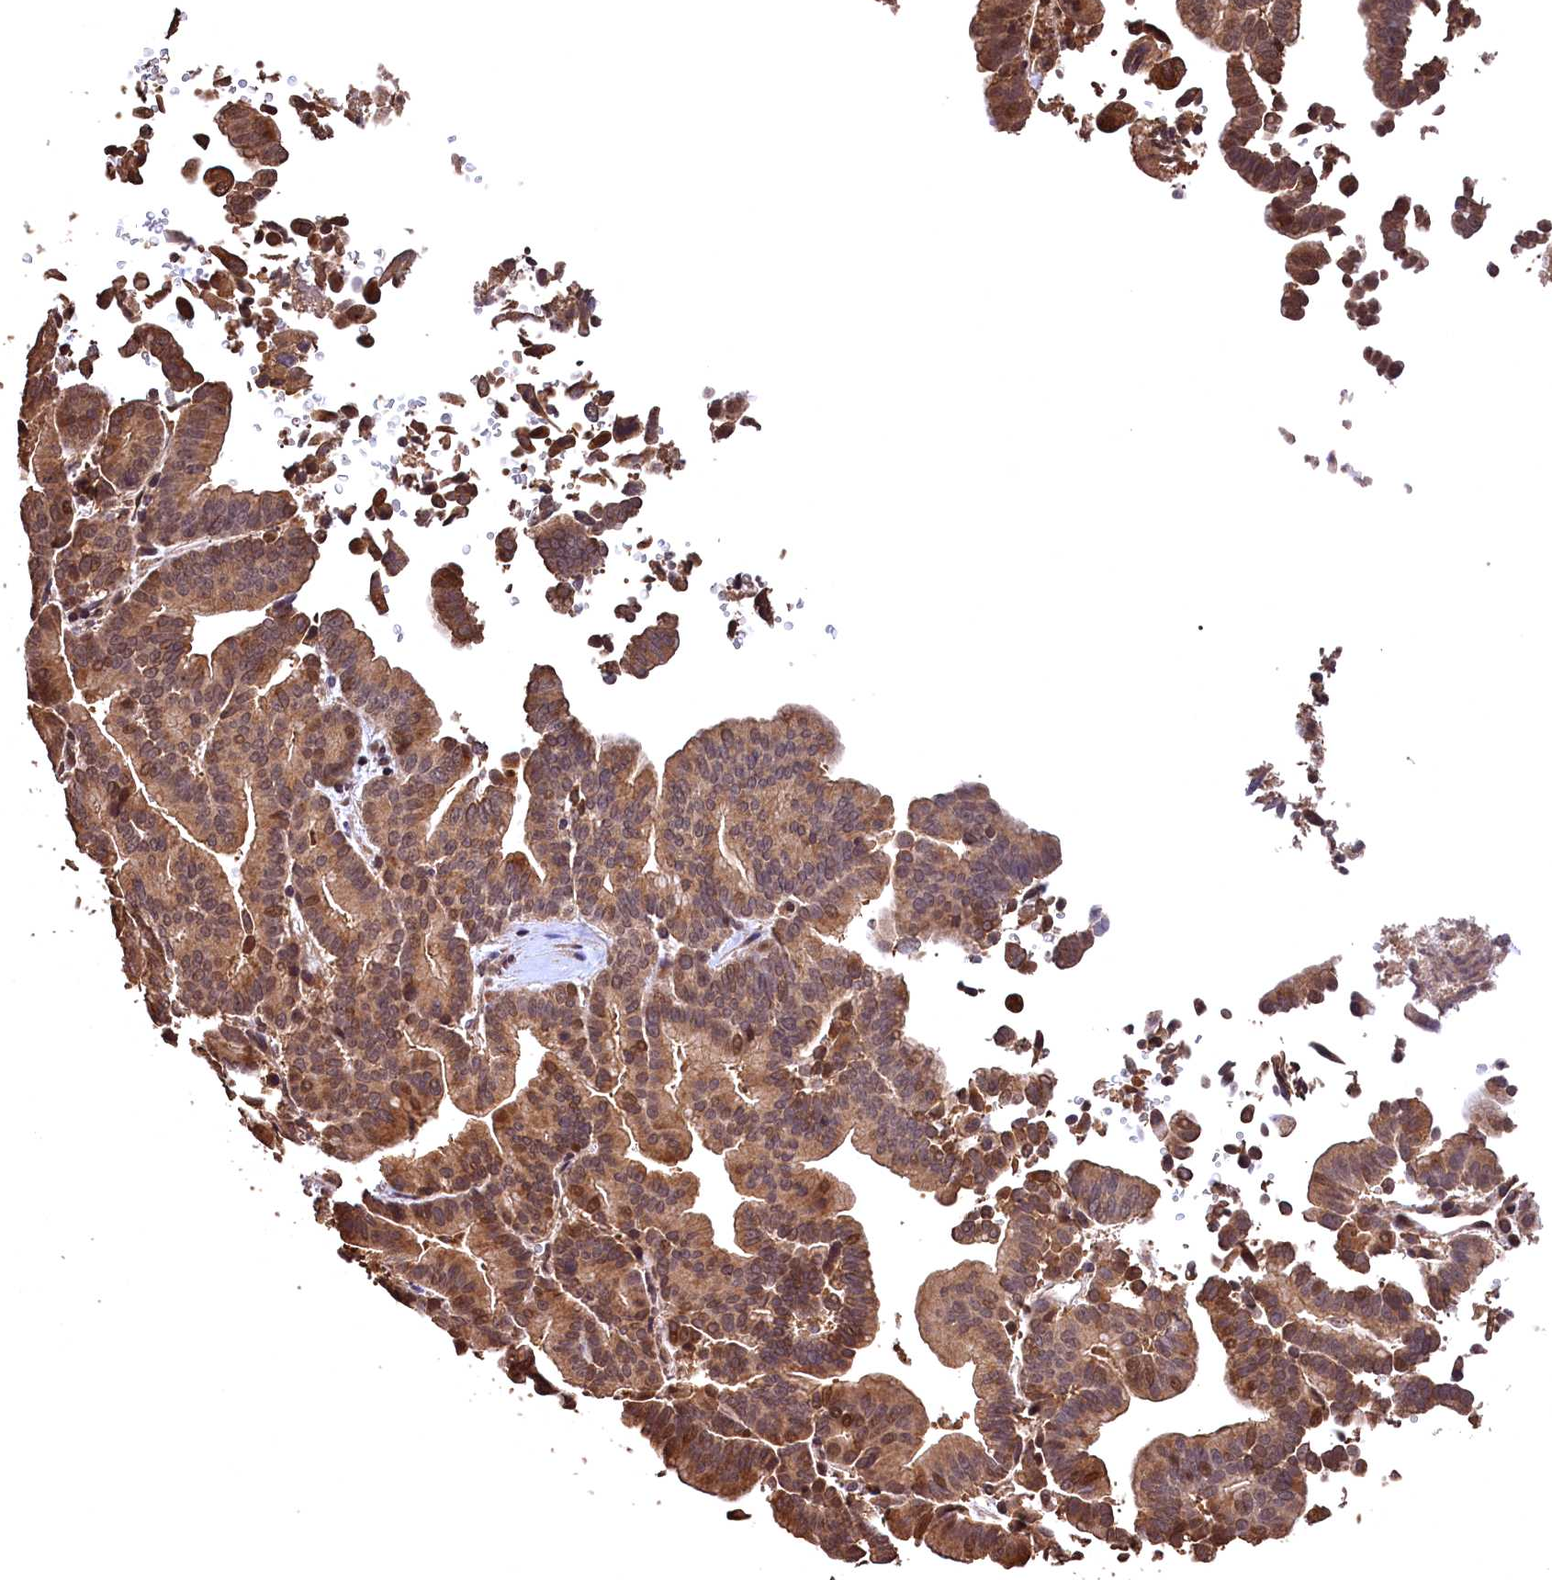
{"staining": {"intensity": "moderate", "quantity": ">75%", "location": "cytoplasmic/membranous,nuclear"}, "tissue": "liver cancer", "cell_type": "Tumor cells", "image_type": "cancer", "snomed": [{"axis": "morphology", "description": "Cholangiocarcinoma"}, {"axis": "topography", "description": "Liver"}], "caption": "Brown immunohistochemical staining in cholangiocarcinoma (liver) reveals moderate cytoplasmic/membranous and nuclear positivity in about >75% of tumor cells.", "gene": "CEP57L1", "patient": {"sex": "female", "age": 75}}